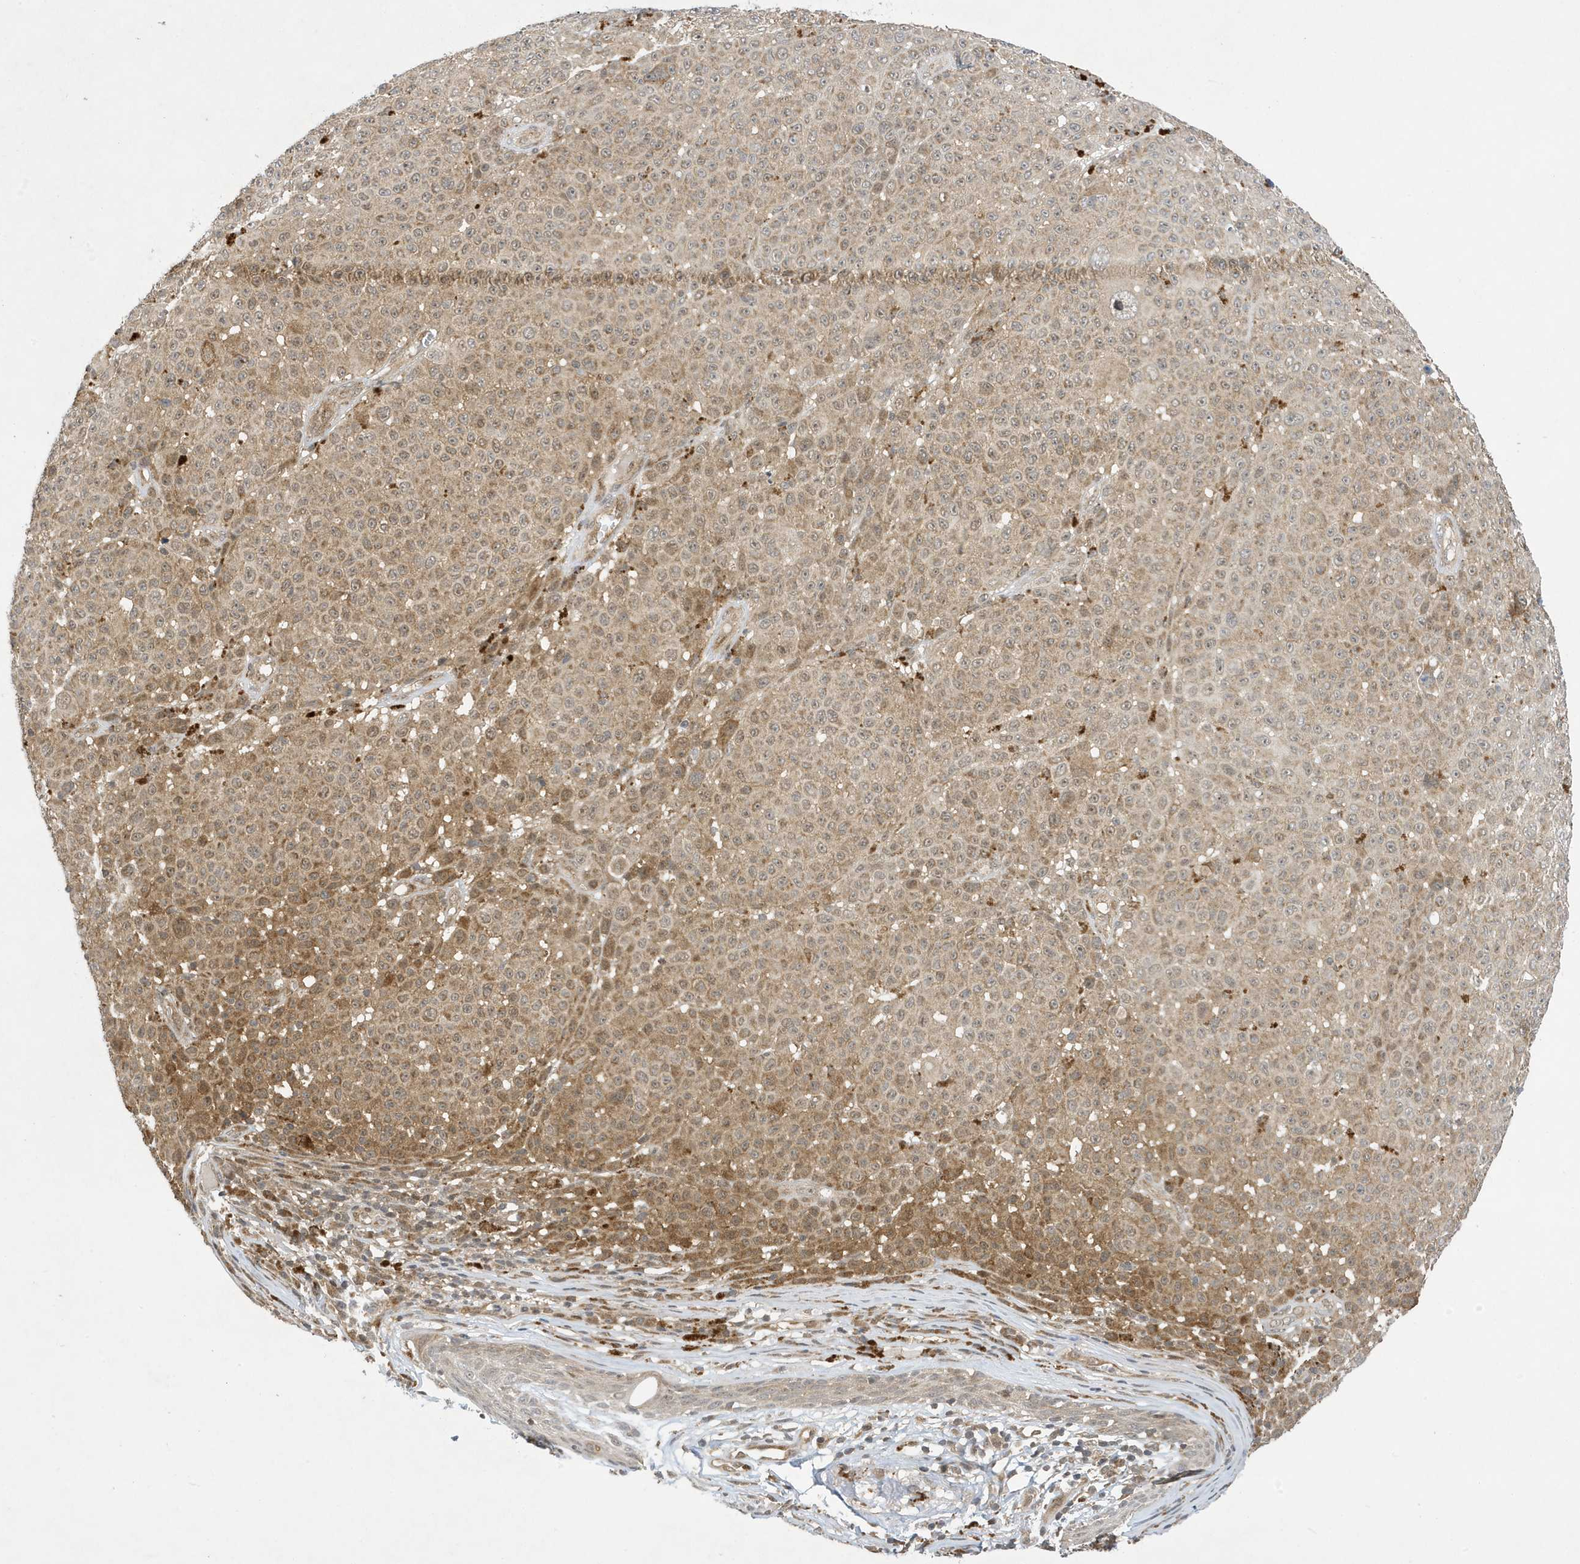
{"staining": {"intensity": "moderate", "quantity": "<25%", "location": "cytoplasmic/membranous"}, "tissue": "melanoma", "cell_type": "Tumor cells", "image_type": "cancer", "snomed": [{"axis": "morphology", "description": "Malignant melanoma, NOS"}, {"axis": "topography", "description": "Skin"}], "caption": "A photomicrograph showing moderate cytoplasmic/membranous positivity in about <25% of tumor cells in malignant melanoma, as visualized by brown immunohistochemical staining.", "gene": "NCOA7", "patient": {"sex": "female", "age": 94}}